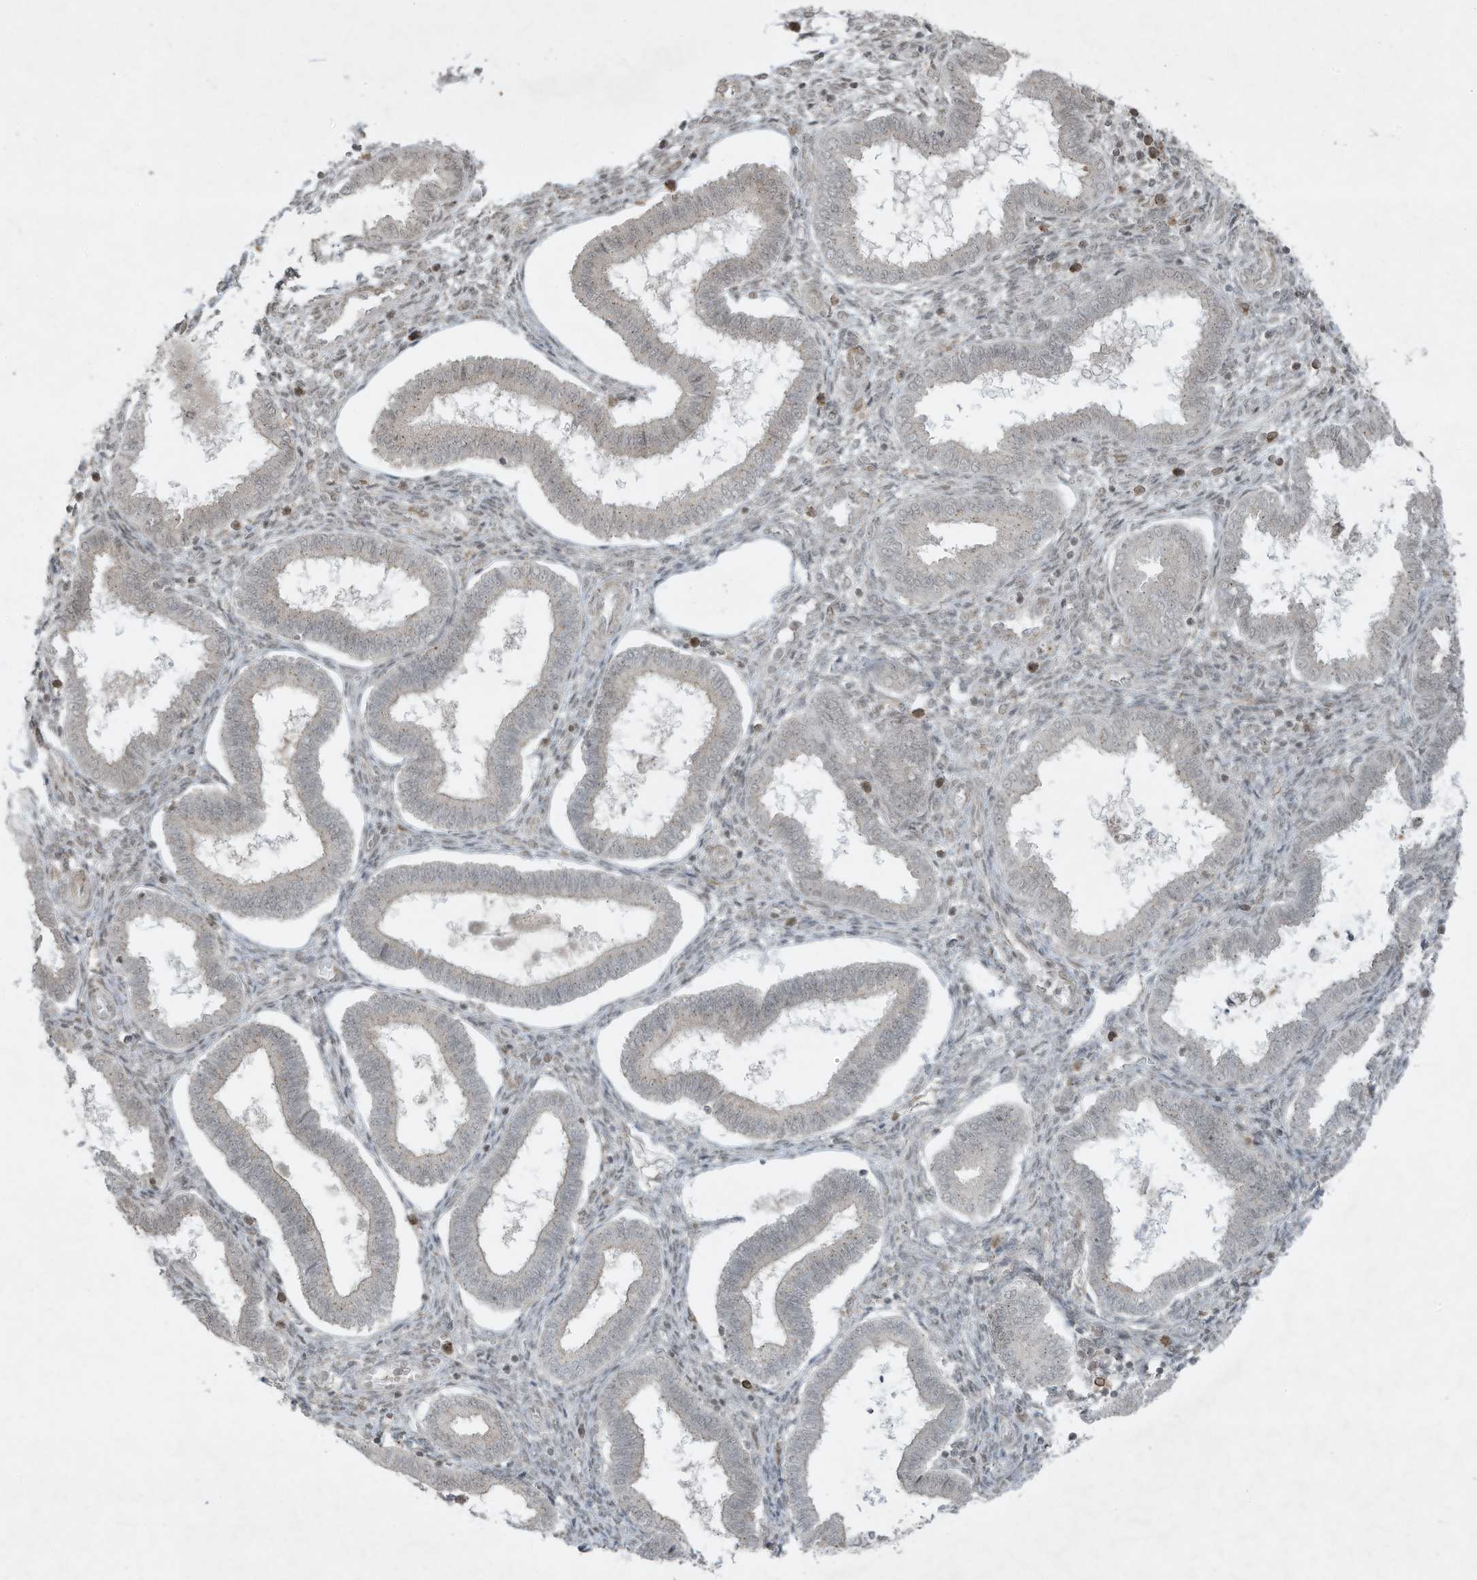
{"staining": {"intensity": "negative", "quantity": "none", "location": "none"}, "tissue": "endometrium", "cell_type": "Cells in endometrial stroma", "image_type": "normal", "snomed": [{"axis": "morphology", "description": "Normal tissue, NOS"}, {"axis": "topography", "description": "Endometrium"}], "caption": "Immunohistochemistry (IHC) histopathology image of normal human endometrium stained for a protein (brown), which demonstrates no staining in cells in endometrial stroma. (DAB (3,3'-diaminobenzidine) IHC visualized using brightfield microscopy, high magnification).", "gene": "ZNF263", "patient": {"sex": "female", "age": 24}}